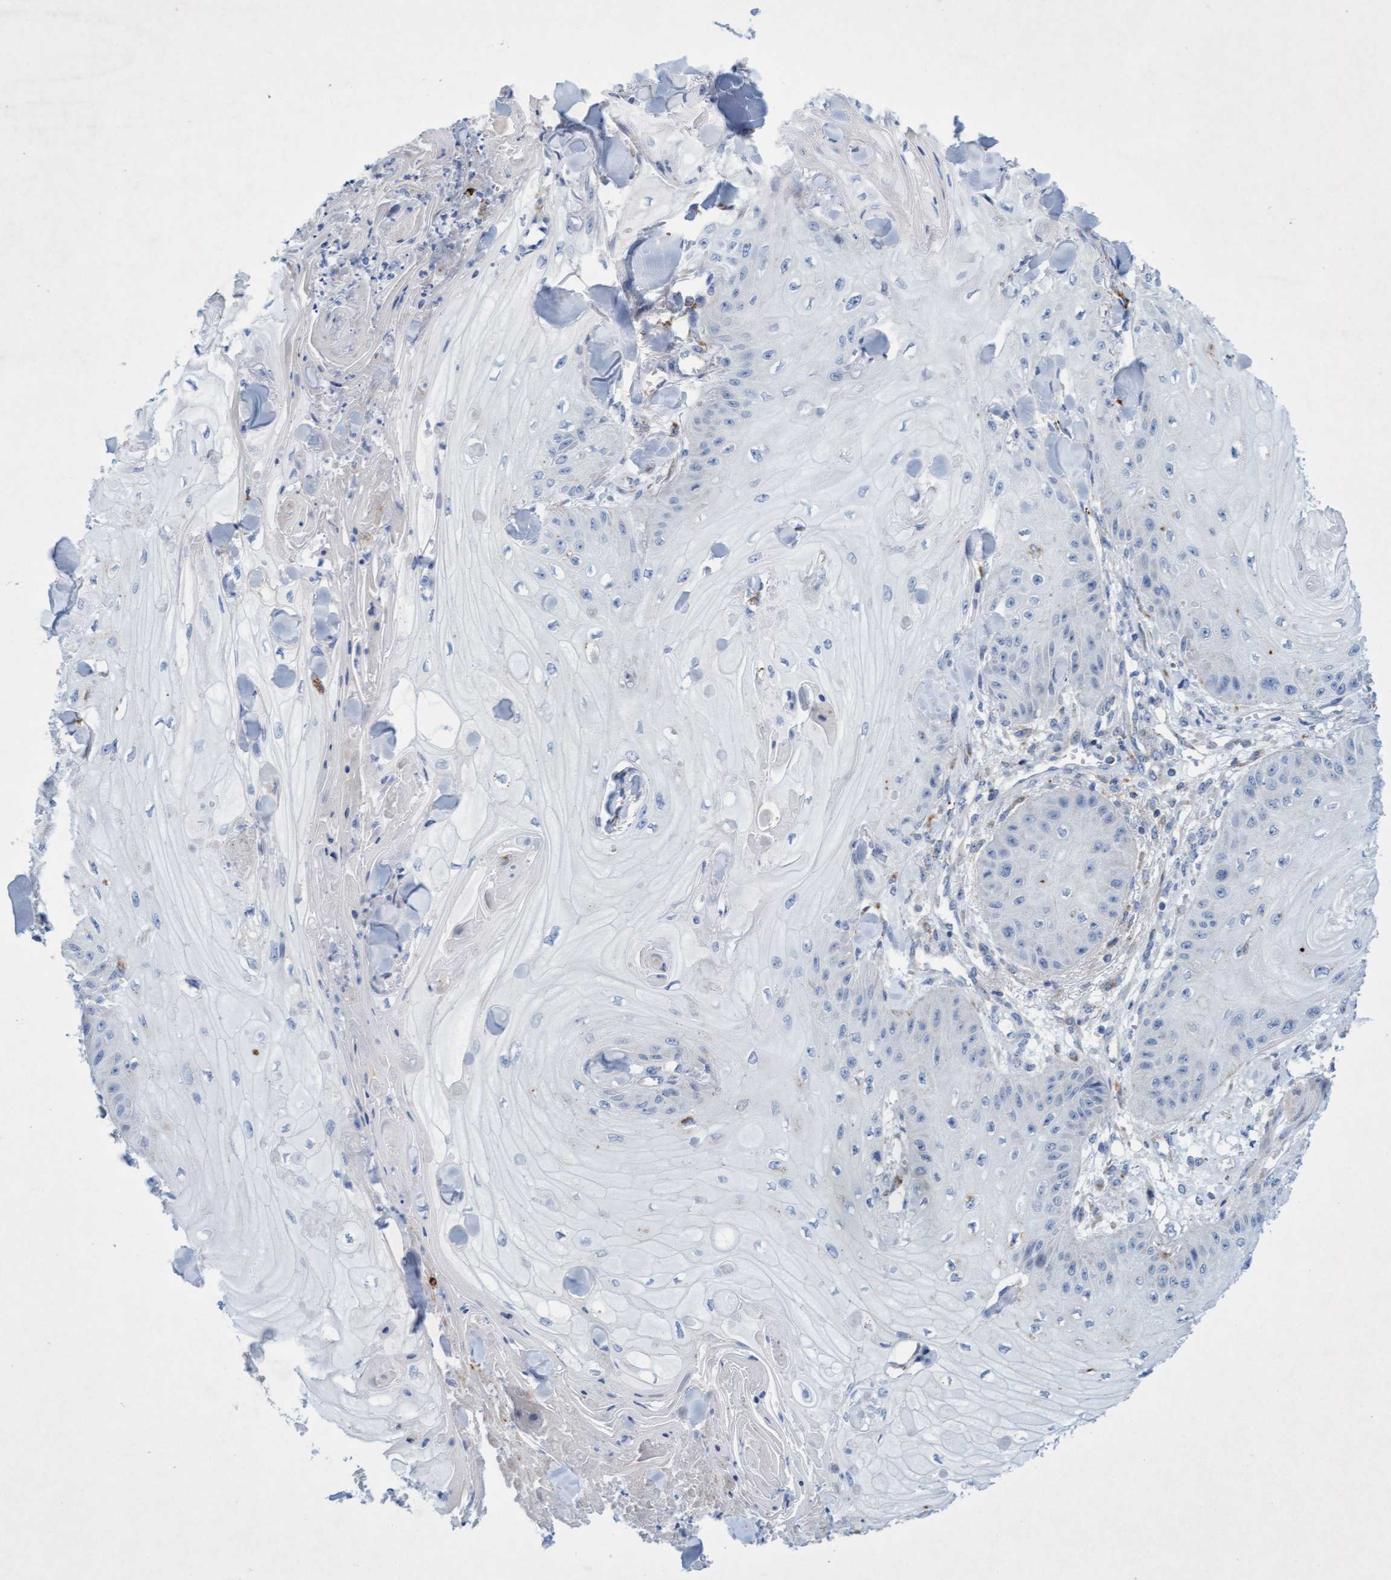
{"staining": {"intensity": "negative", "quantity": "none", "location": "none"}, "tissue": "skin cancer", "cell_type": "Tumor cells", "image_type": "cancer", "snomed": [{"axis": "morphology", "description": "Squamous cell carcinoma, NOS"}, {"axis": "topography", "description": "Skin"}], "caption": "The immunohistochemistry photomicrograph has no significant staining in tumor cells of squamous cell carcinoma (skin) tissue. (DAB IHC with hematoxylin counter stain).", "gene": "SGSH", "patient": {"sex": "male", "age": 74}}